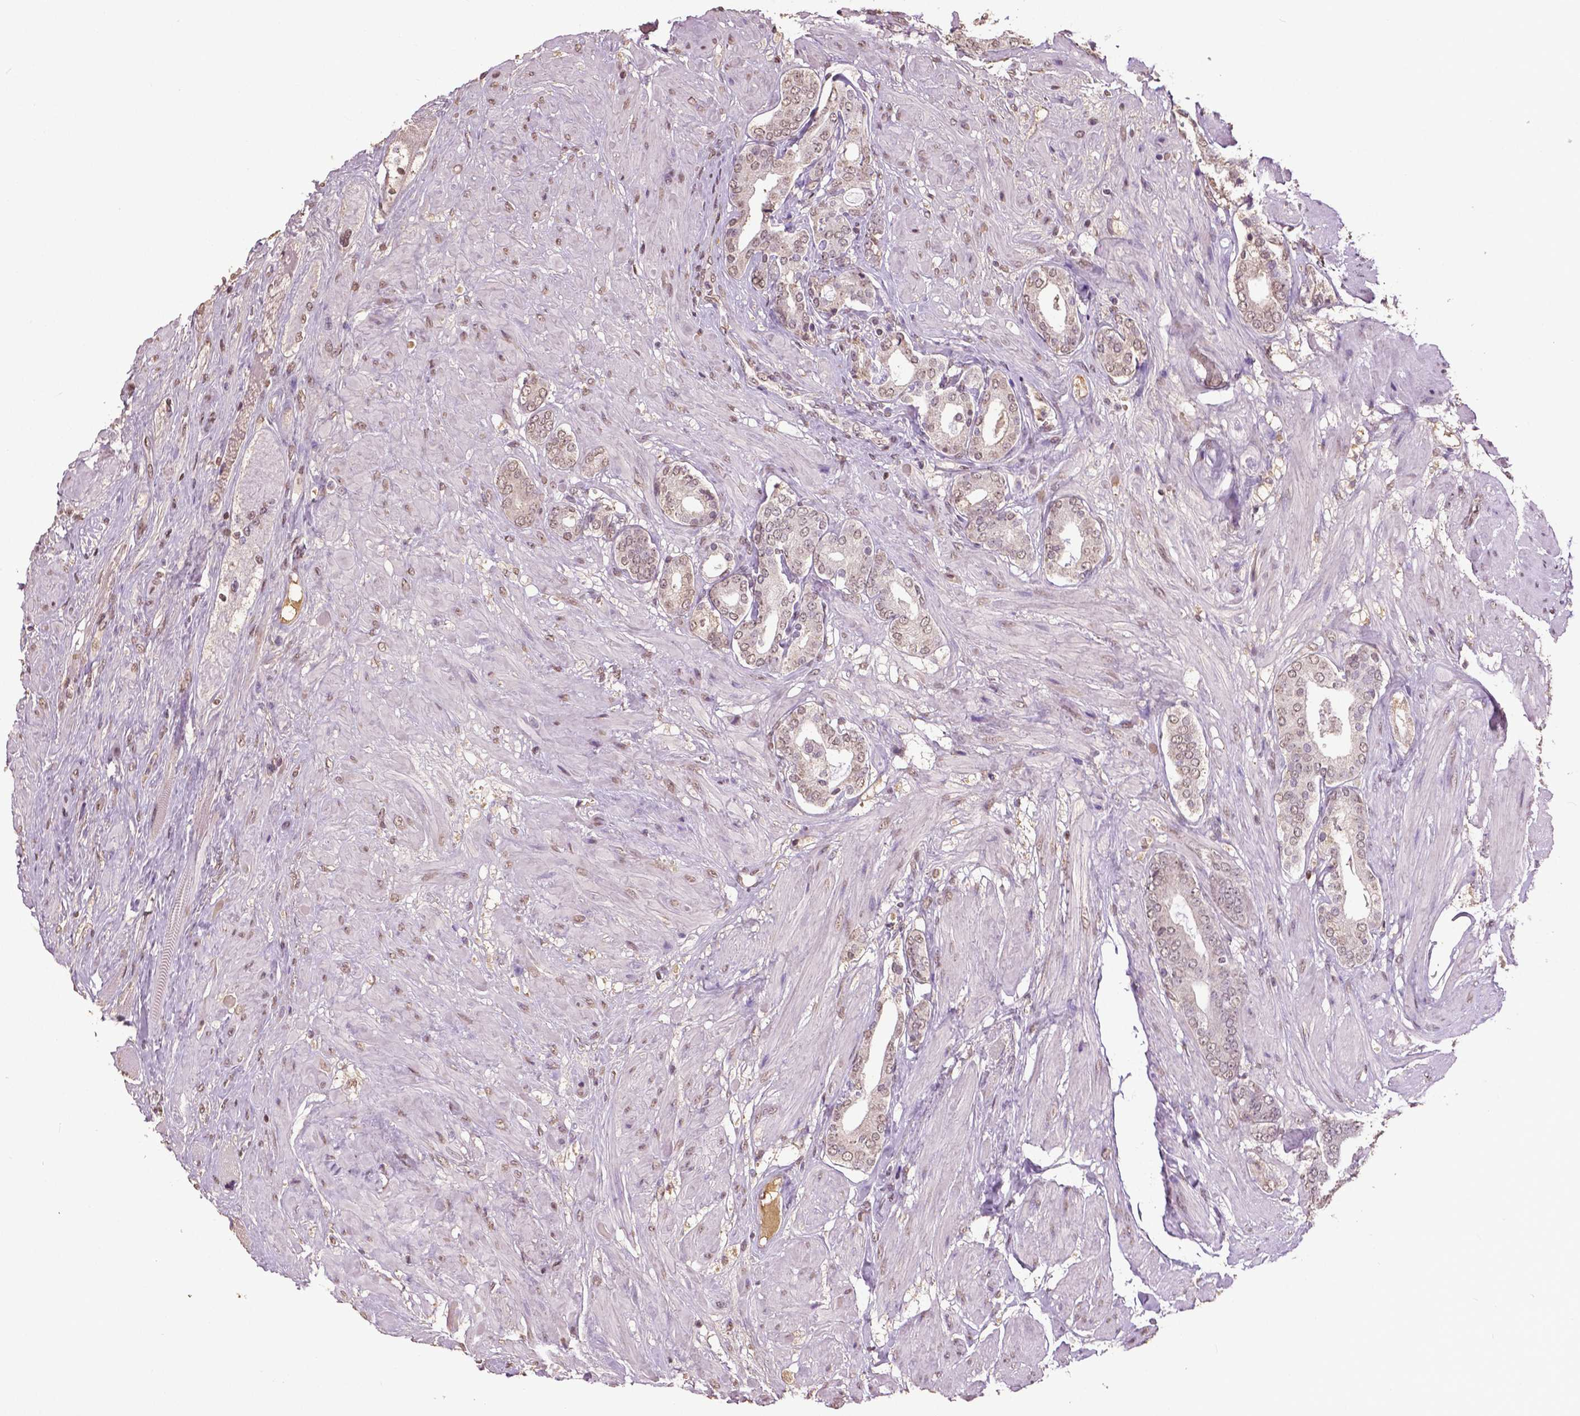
{"staining": {"intensity": "weak", "quantity": "25%-75%", "location": "nuclear"}, "tissue": "prostate cancer", "cell_type": "Tumor cells", "image_type": "cancer", "snomed": [{"axis": "morphology", "description": "Adenocarcinoma, High grade"}, {"axis": "topography", "description": "Prostate"}], "caption": "Immunohistochemical staining of human prostate cancer exhibits low levels of weak nuclear positivity in about 25%-75% of tumor cells. The staining was performed using DAB to visualize the protein expression in brown, while the nuclei were stained in blue with hematoxylin (Magnification: 20x).", "gene": "RUNX3", "patient": {"sex": "male", "age": 56}}